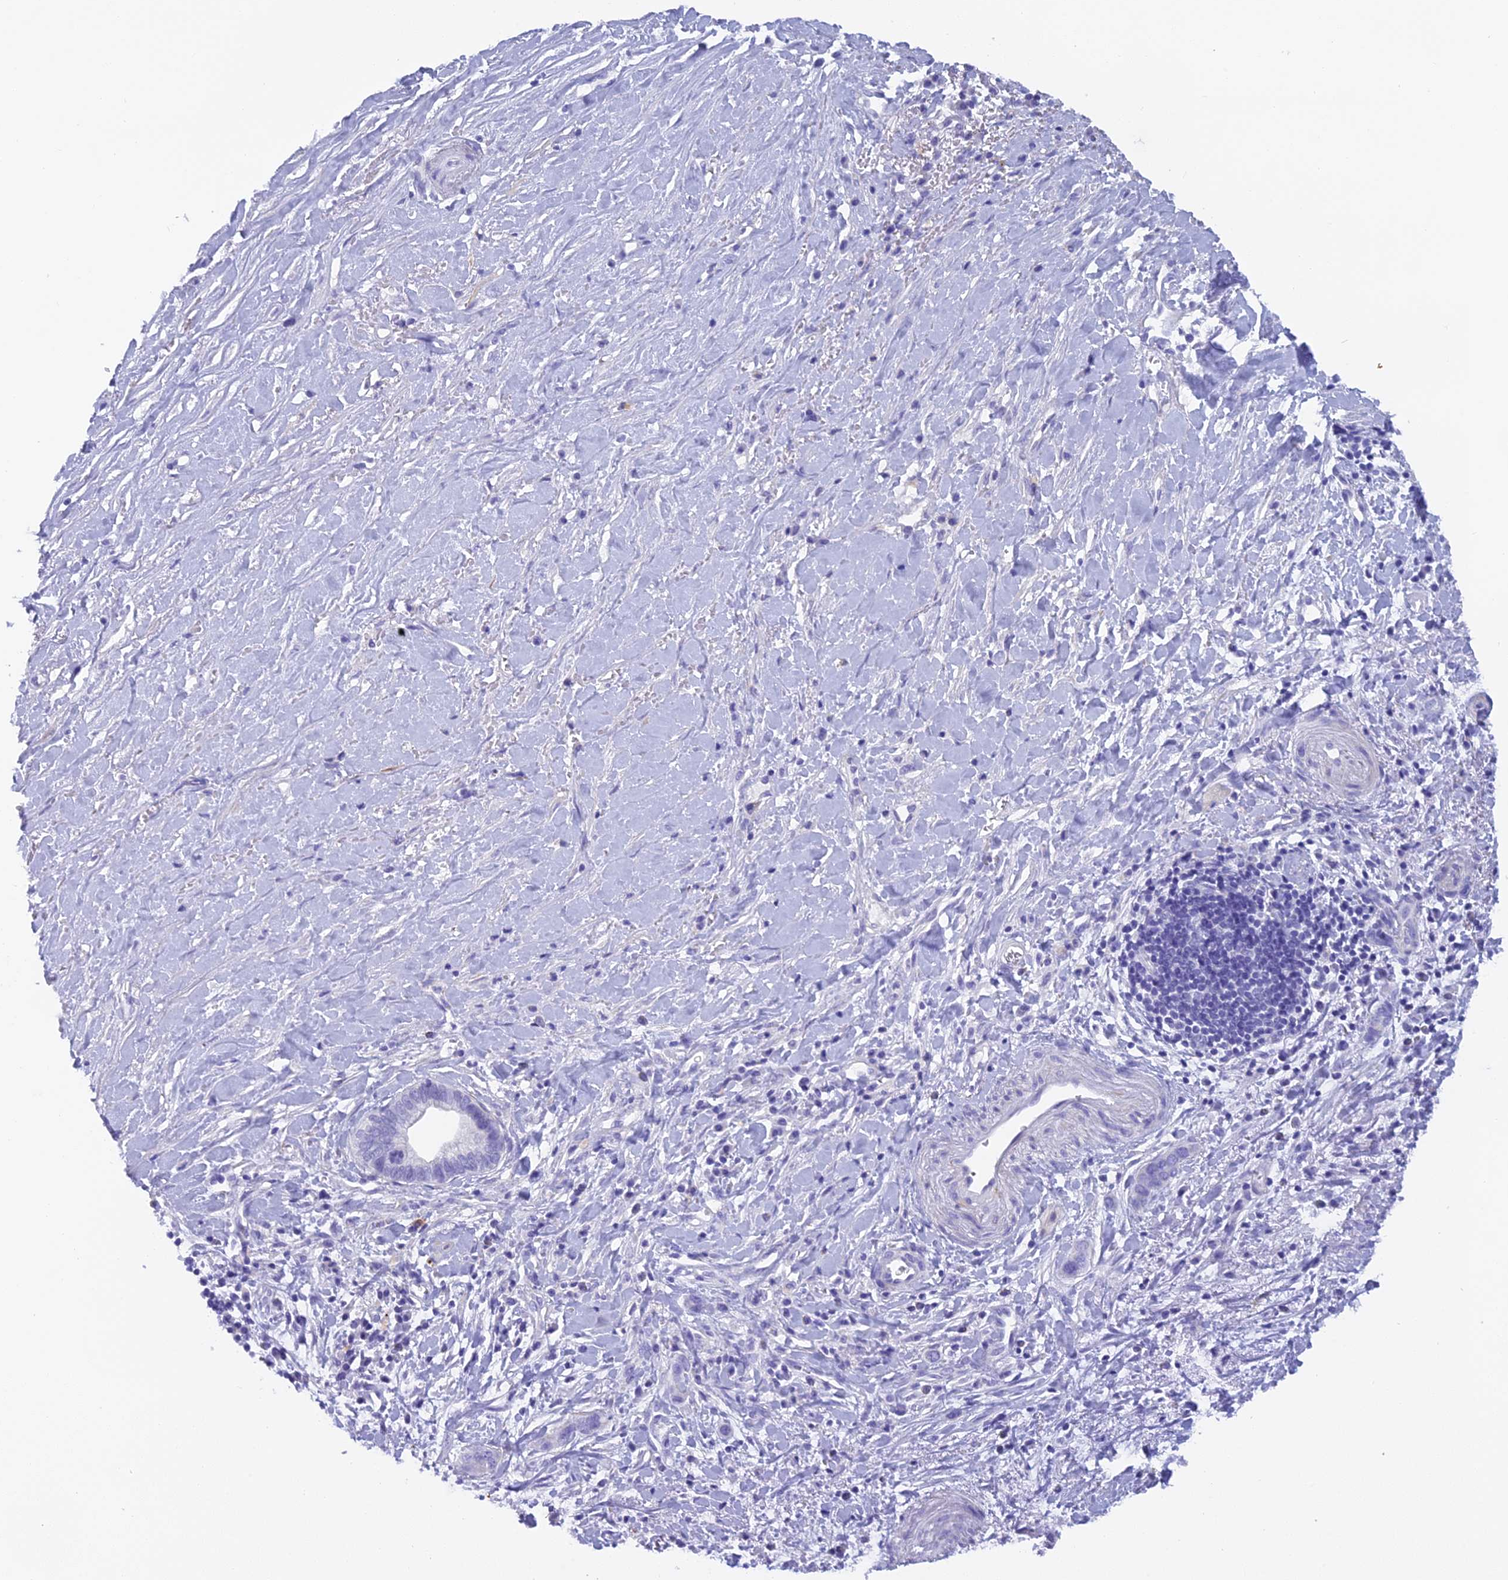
{"staining": {"intensity": "negative", "quantity": "none", "location": "none"}, "tissue": "liver cancer", "cell_type": "Tumor cells", "image_type": "cancer", "snomed": [{"axis": "morphology", "description": "Cholangiocarcinoma"}, {"axis": "topography", "description": "Liver"}], "caption": "Immunohistochemical staining of liver cancer (cholangiocarcinoma) demonstrates no significant staining in tumor cells.", "gene": "UNC80", "patient": {"sex": "female", "age": 79}}